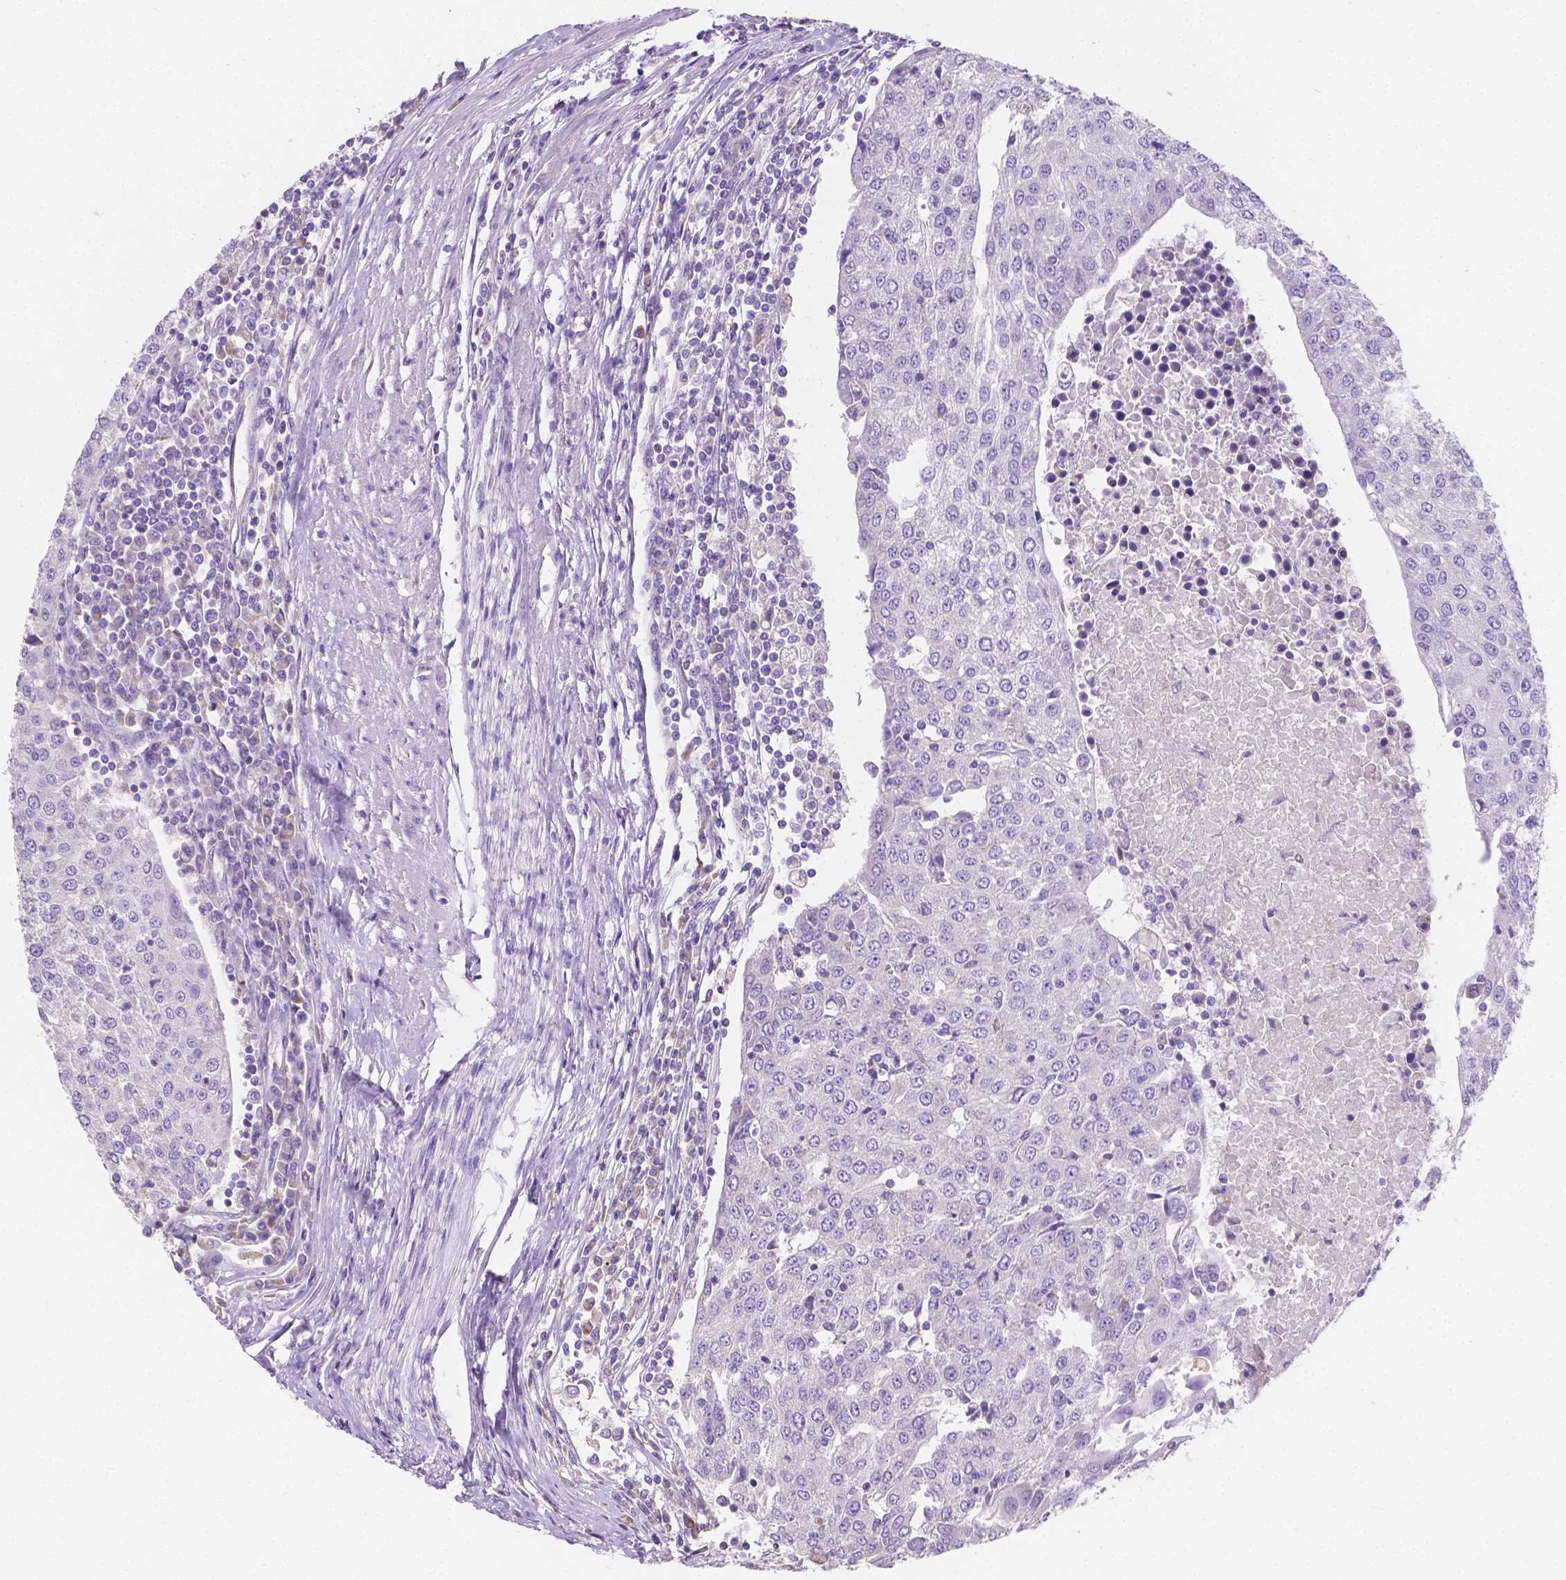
{"staining": {"intensity": "negative", "quantity": "none", "location": "none"}, "tissue": "urothelial cancer", "cell_type": "Tumor cells", "image_type": "cancer", "snomed": [{"axis": "morphology", "description": "Urothelial carcinoma, High grade"}, {"axis": "topography", "description": "Urinary bladder"}], "caption": "Immunohistochemical staining of urothelial carcinoma (high-grade) reveals no significant positivity in tumor cells.", "gene": "TMEM130", "patient": {"sex": "female", "age": 85}}